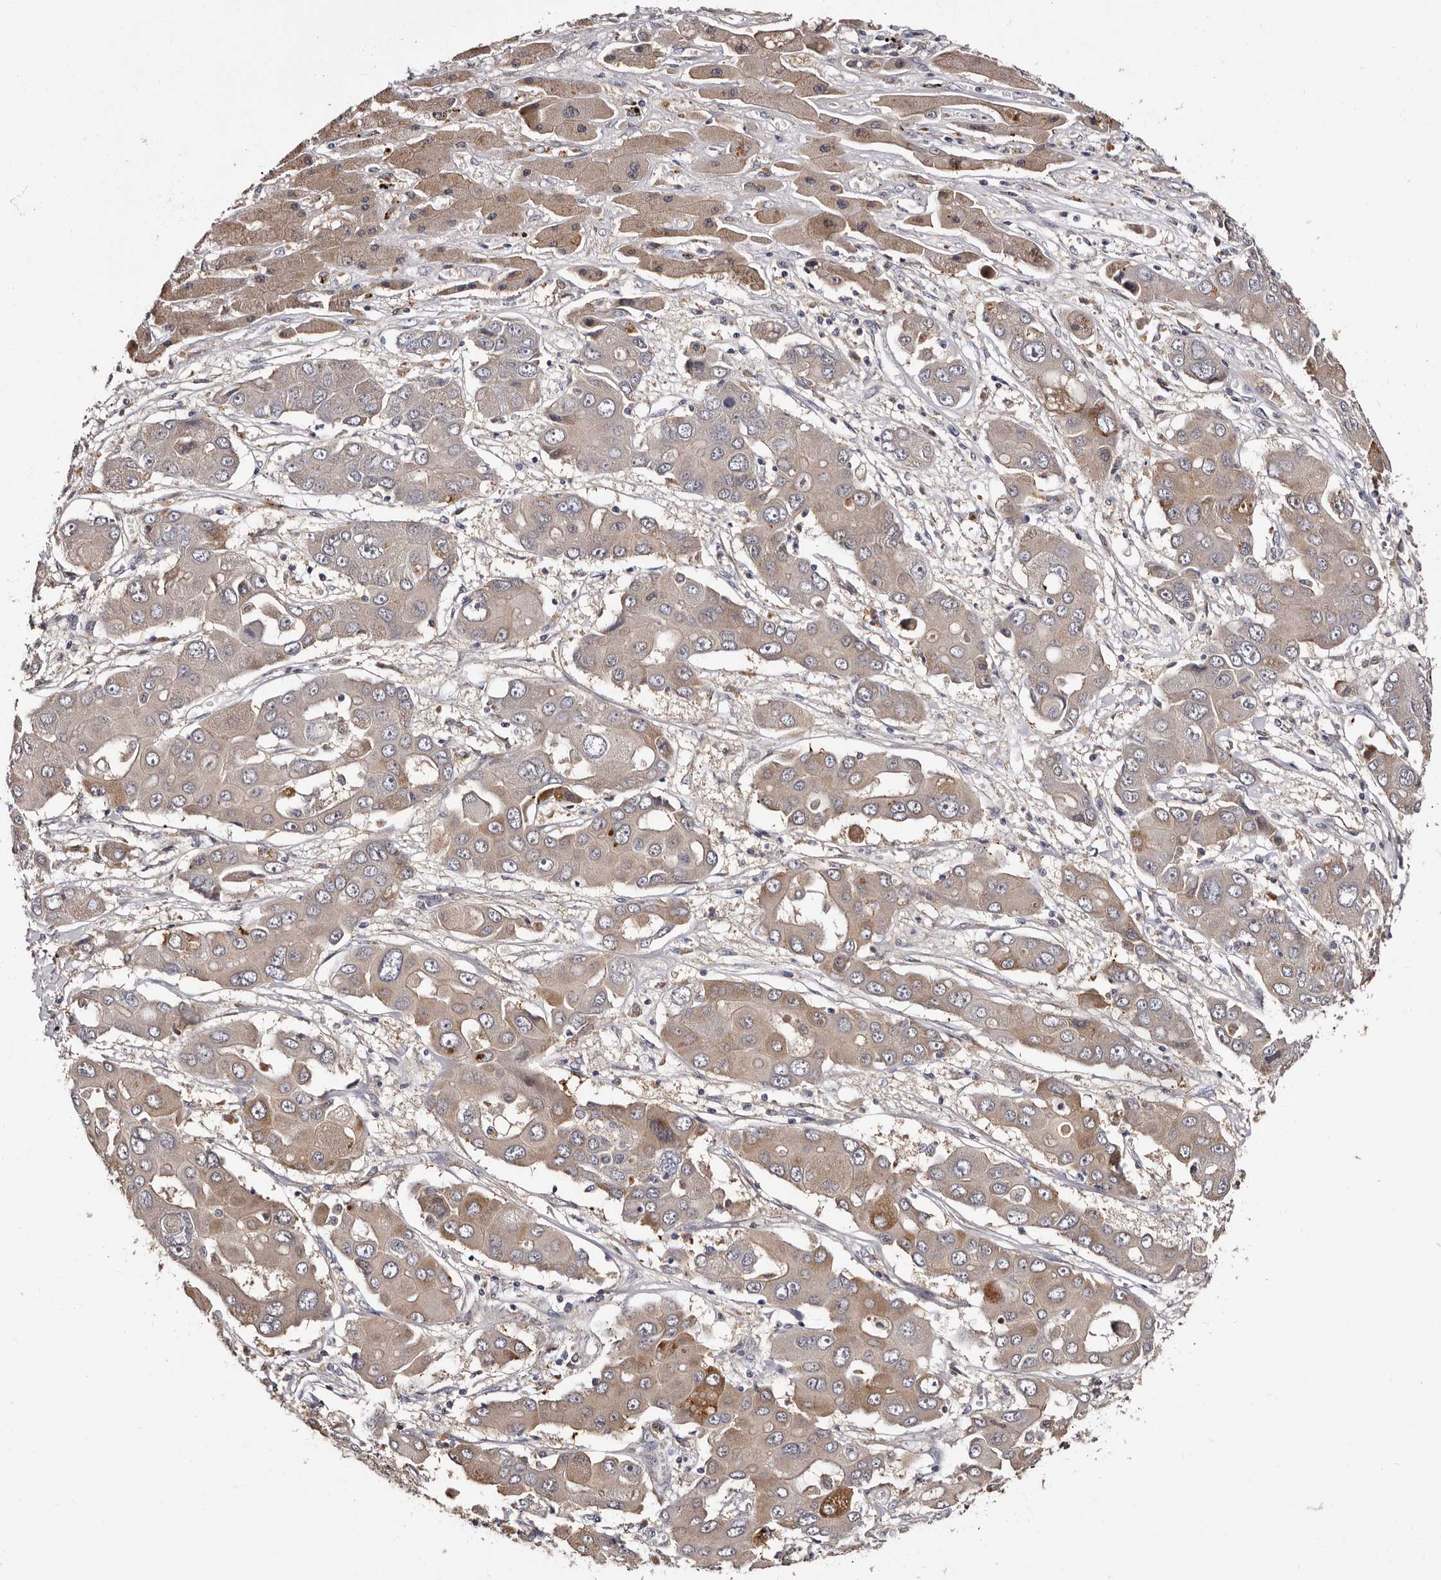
{"staining": {"intensity": "moderate", "quantity": "<25%", "location": "cytoplasmic/membranous"}, "tissue": "liver cancer", "cell_type": "Tumor cells", "image_type": "cancer", "snomed": [{"axis": "morphology", "description": "Cholangiocarcinoma"}, {"axis": "topography", "description": "Liver"}], "caption": "Moderate cytoplasmic/membranous expression is present in about <25% of tumor cells in liver cancer (cholangiocarcinoma). The staining was performed using DAB to visualize the protein expression in brown, while the nuclei were stained in blue with hematoxylin (Magnification: 20x).", "gene": "DNPH1", "patient": {"sex": "male", "age": 67}}